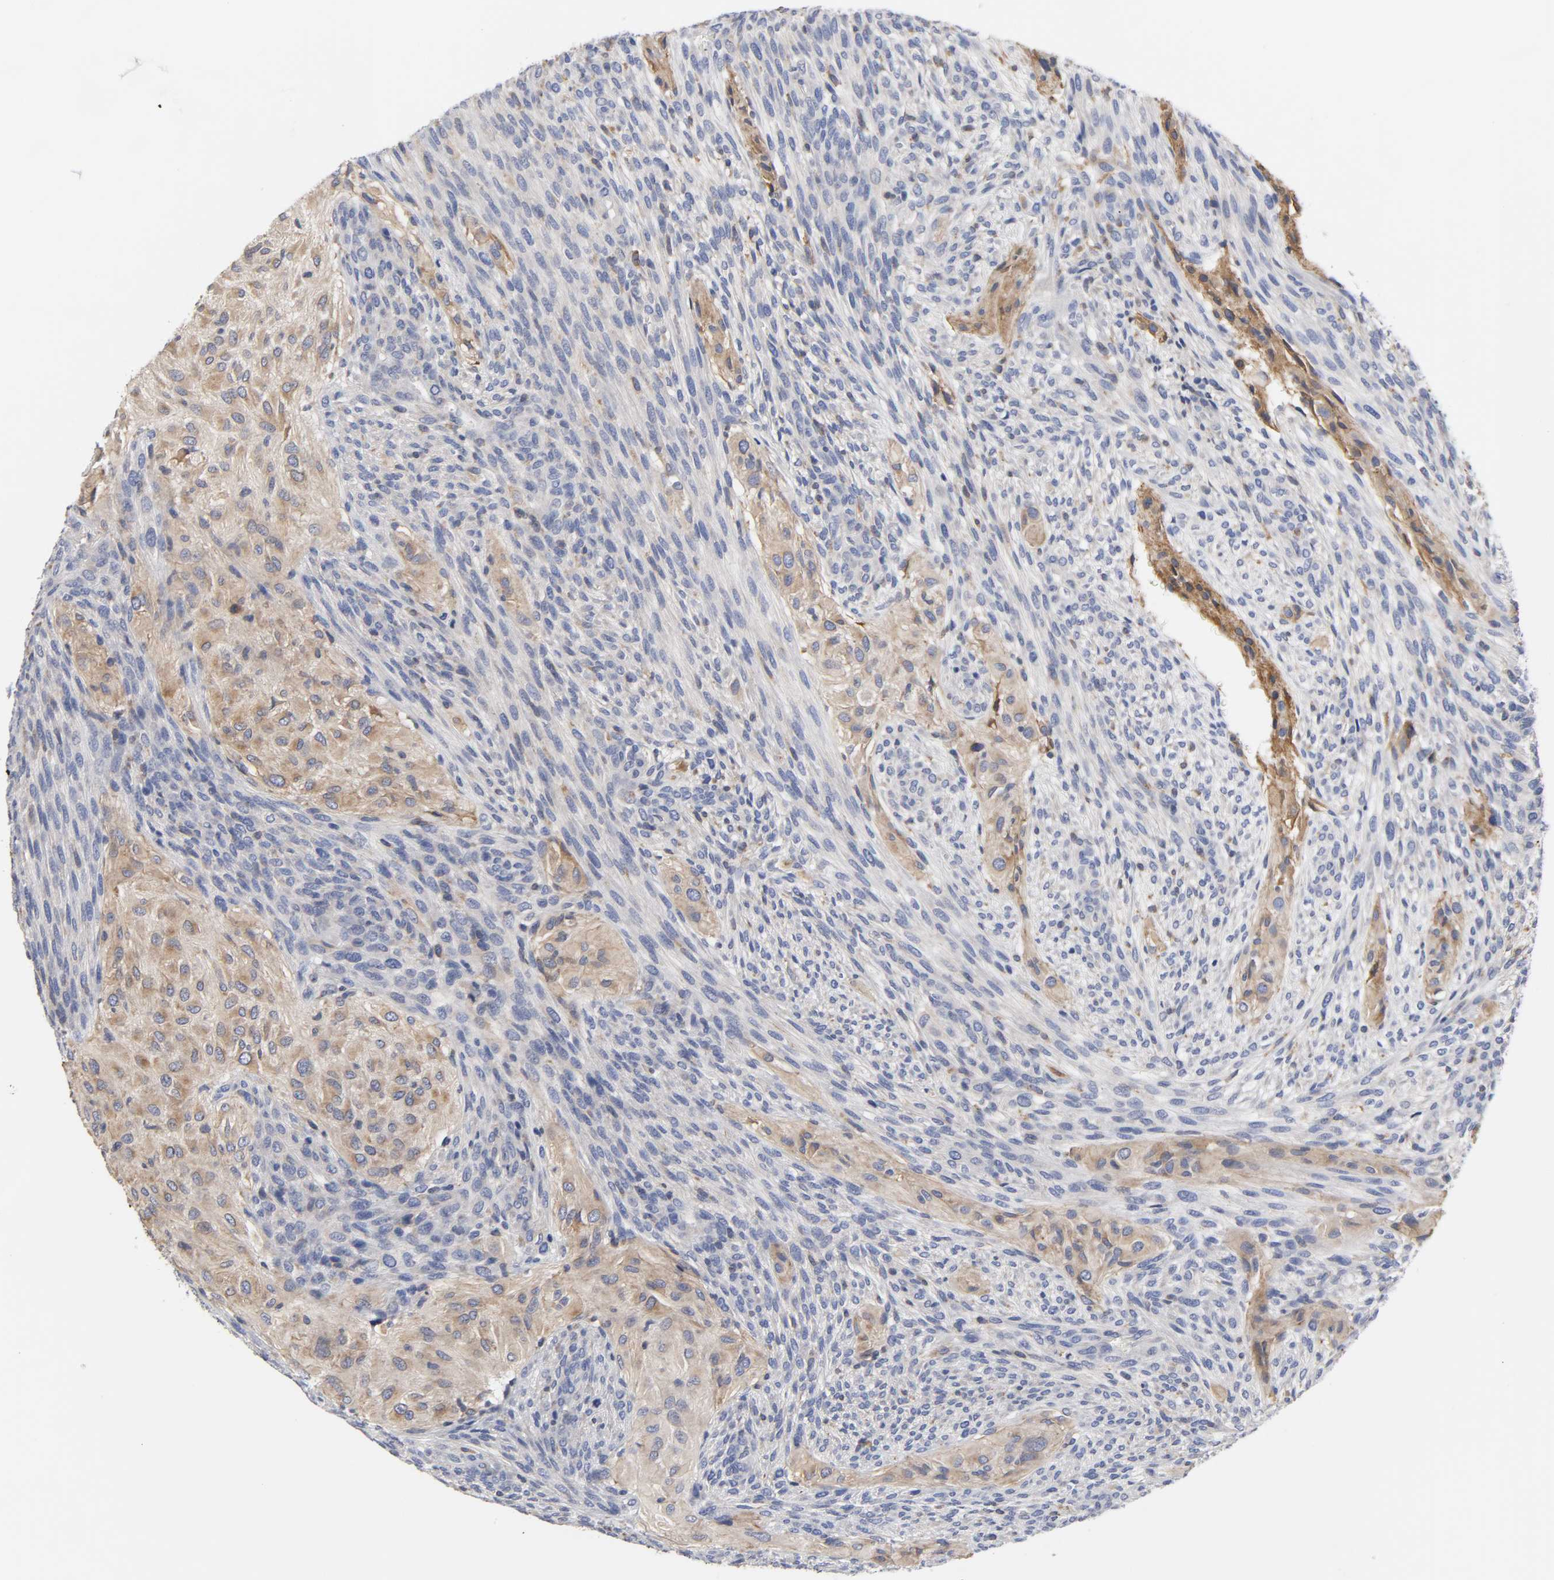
{"staining": {"intensity": "weak", "quantity": "25%-75%", "location": "cytoplasmic/membranous"}, "tissue": "glioma", "cell_type": "Tumor cells", "image_type": "cancer", "snomed": [{"axis": "morphology", "description": "Glioma, malignant, High grade"}, {"axis": "topography", "description": "Cerebral cortex"}], "caption": "Malignant glioma (high-grade) stained with DAB immunohistochemistry (IHC) demonstrates low levels of weak cytoplasmic/membranous staining in about 25%-75% of tumor cells.", "gene": "HCK", "patient": {"sex": "female", "age": 55}}